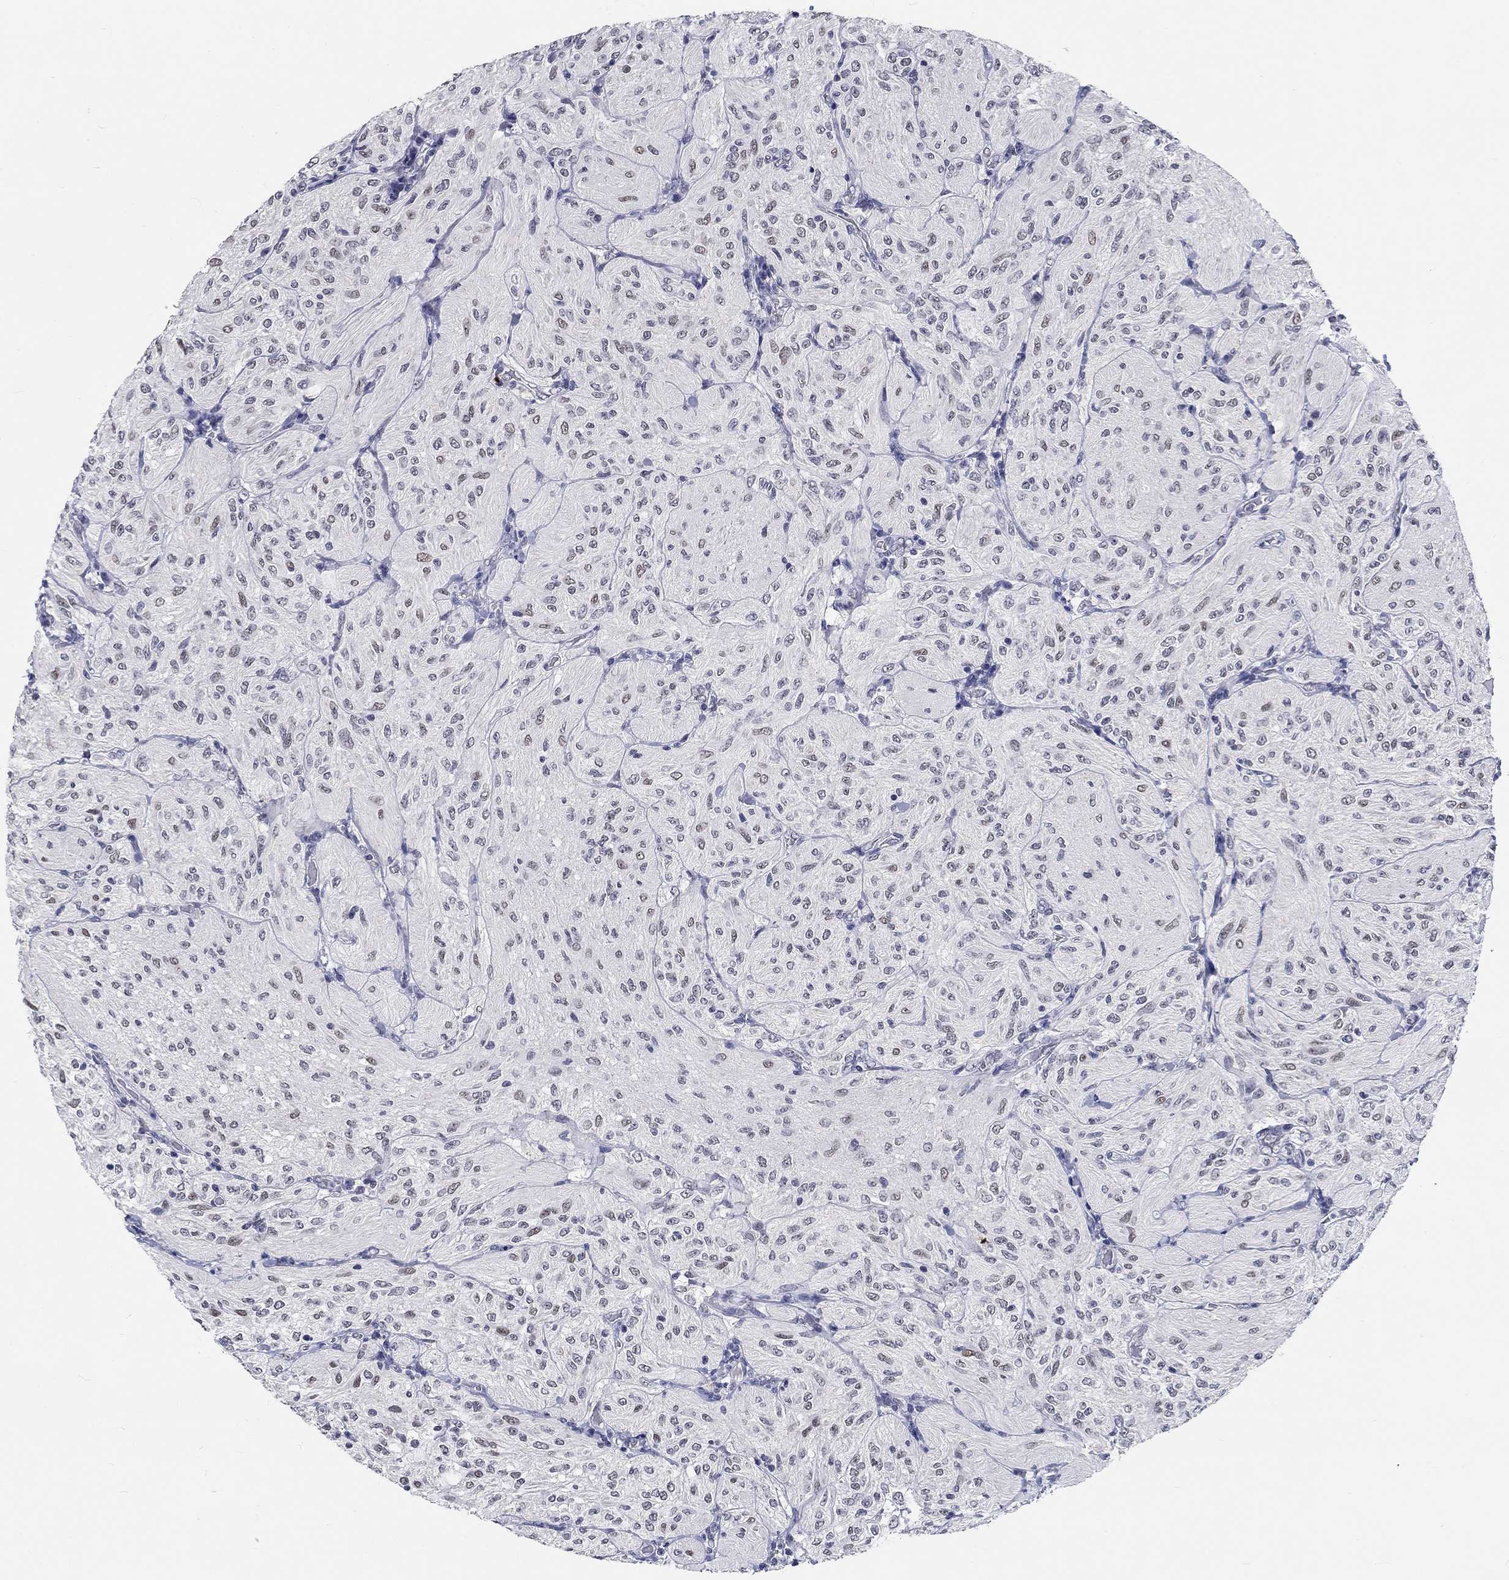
{"staining": {"intensity": "negative", "quantity": "none", "location": "none"}, "tissue": "glioma", "cell_type": "Tumor cells", "image_type": "cancer", "snomed": [{"axis": "morphology", "description": "Glioma, malignant, Low grade"}, {"axis": "topography", "description": "Brain"}], "caption": "Immunohistochemical staining of malignant glioma (low-grade) displays no significant positivity in tumor cells. Nuclei are stained in blue.", "gene": "GRIN1", "patient": {"sex": "male", "age": 3}}